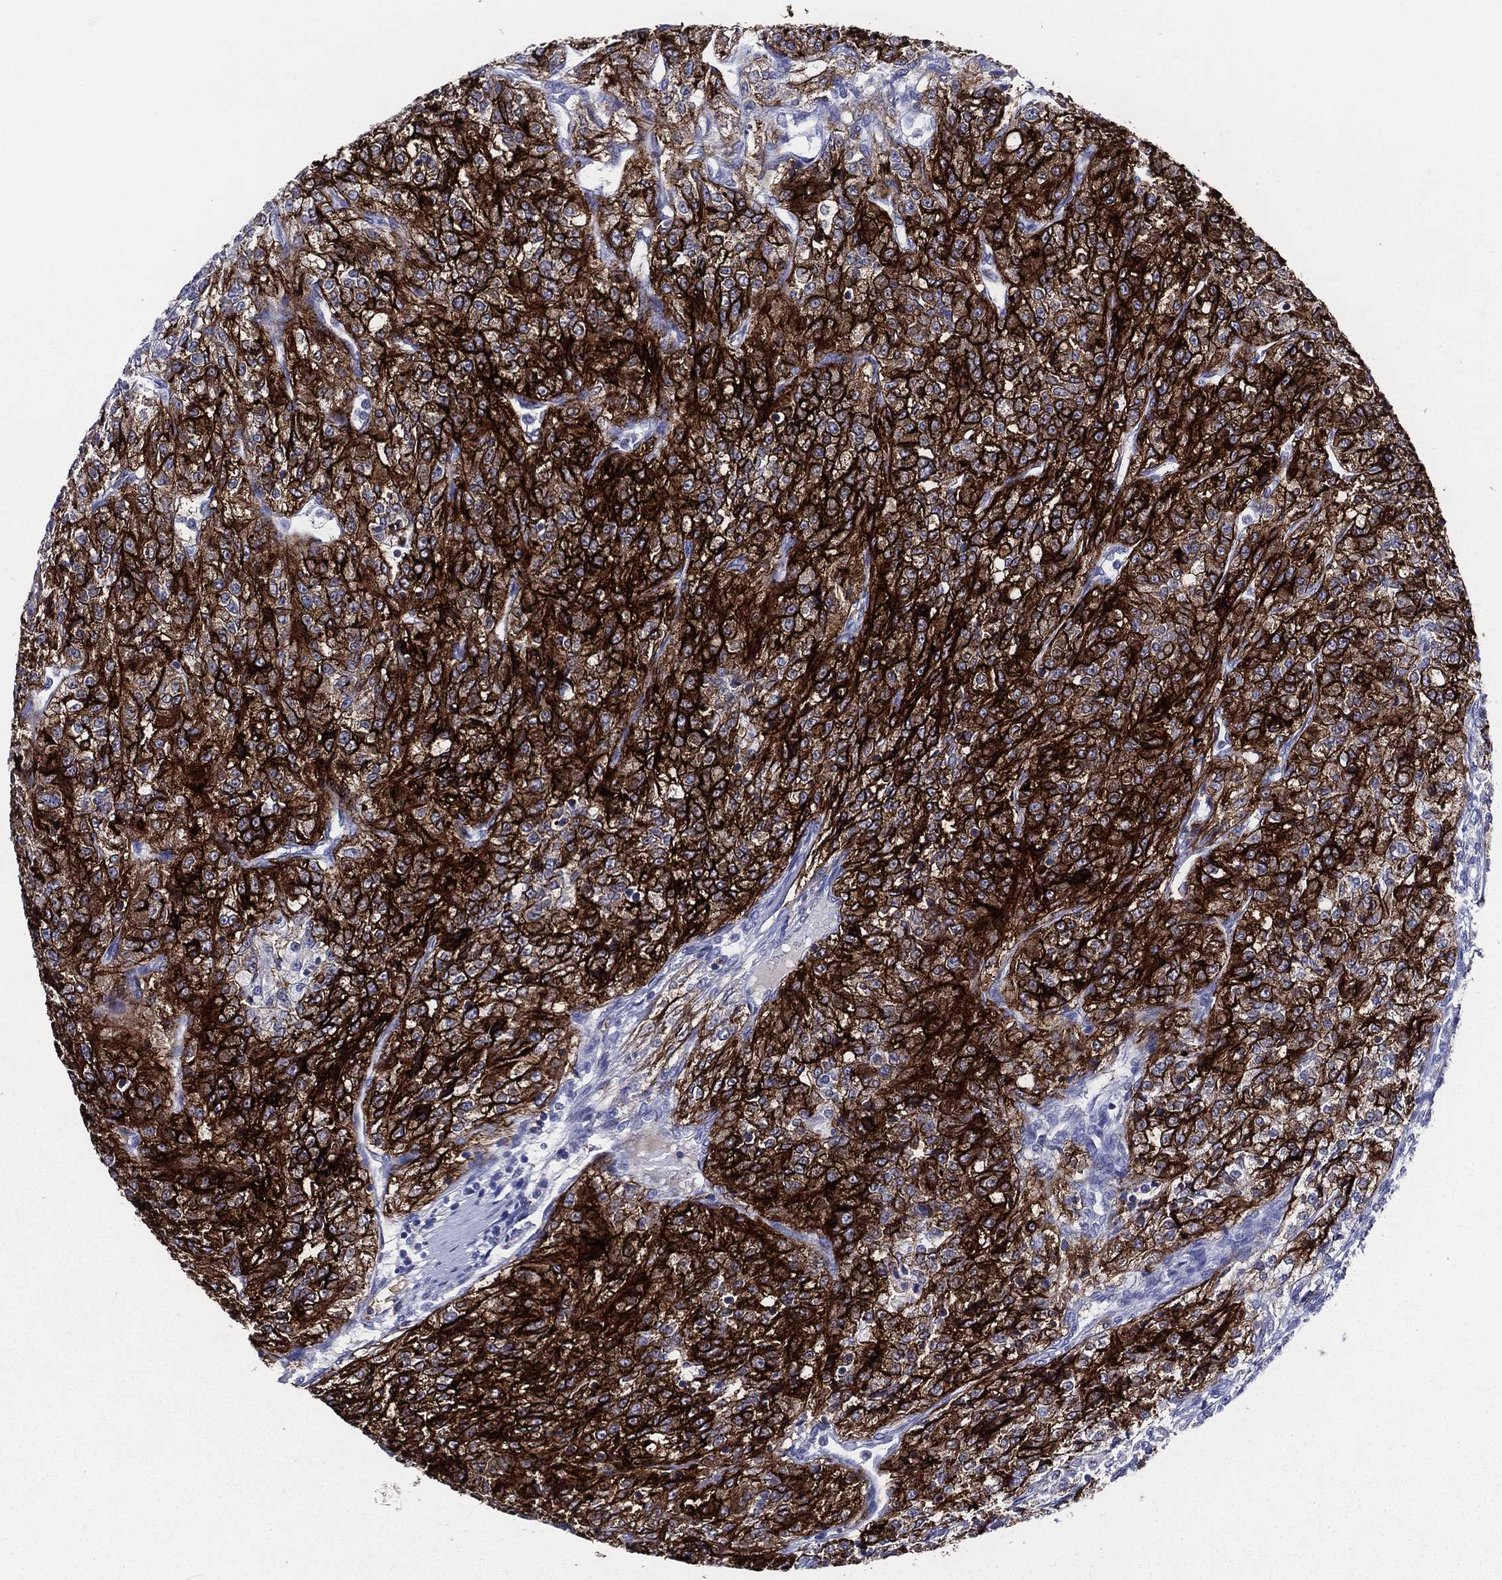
{"staining": {"intensity": "strong", "quantity": ">75%", "location": "cytoplasmic/membranous"}, "tissue": "renal cancer", "cell_type": "Tumor cells", "image_type": "cancer", "snomed": [{"axis": "morphology", "description": "Adenocarcinoma, NOS"}, {"axis": "topography", "description": "Kidney"}], "caption": "There is high levels of strong cytoplasmic/membranous staining in tumor cells of adenocarcinoma (renal), as demonstrated by immunohistochemical staining (brown color).", "gene": "ACE2", "patient": {"sex": "female", "age": 63}}